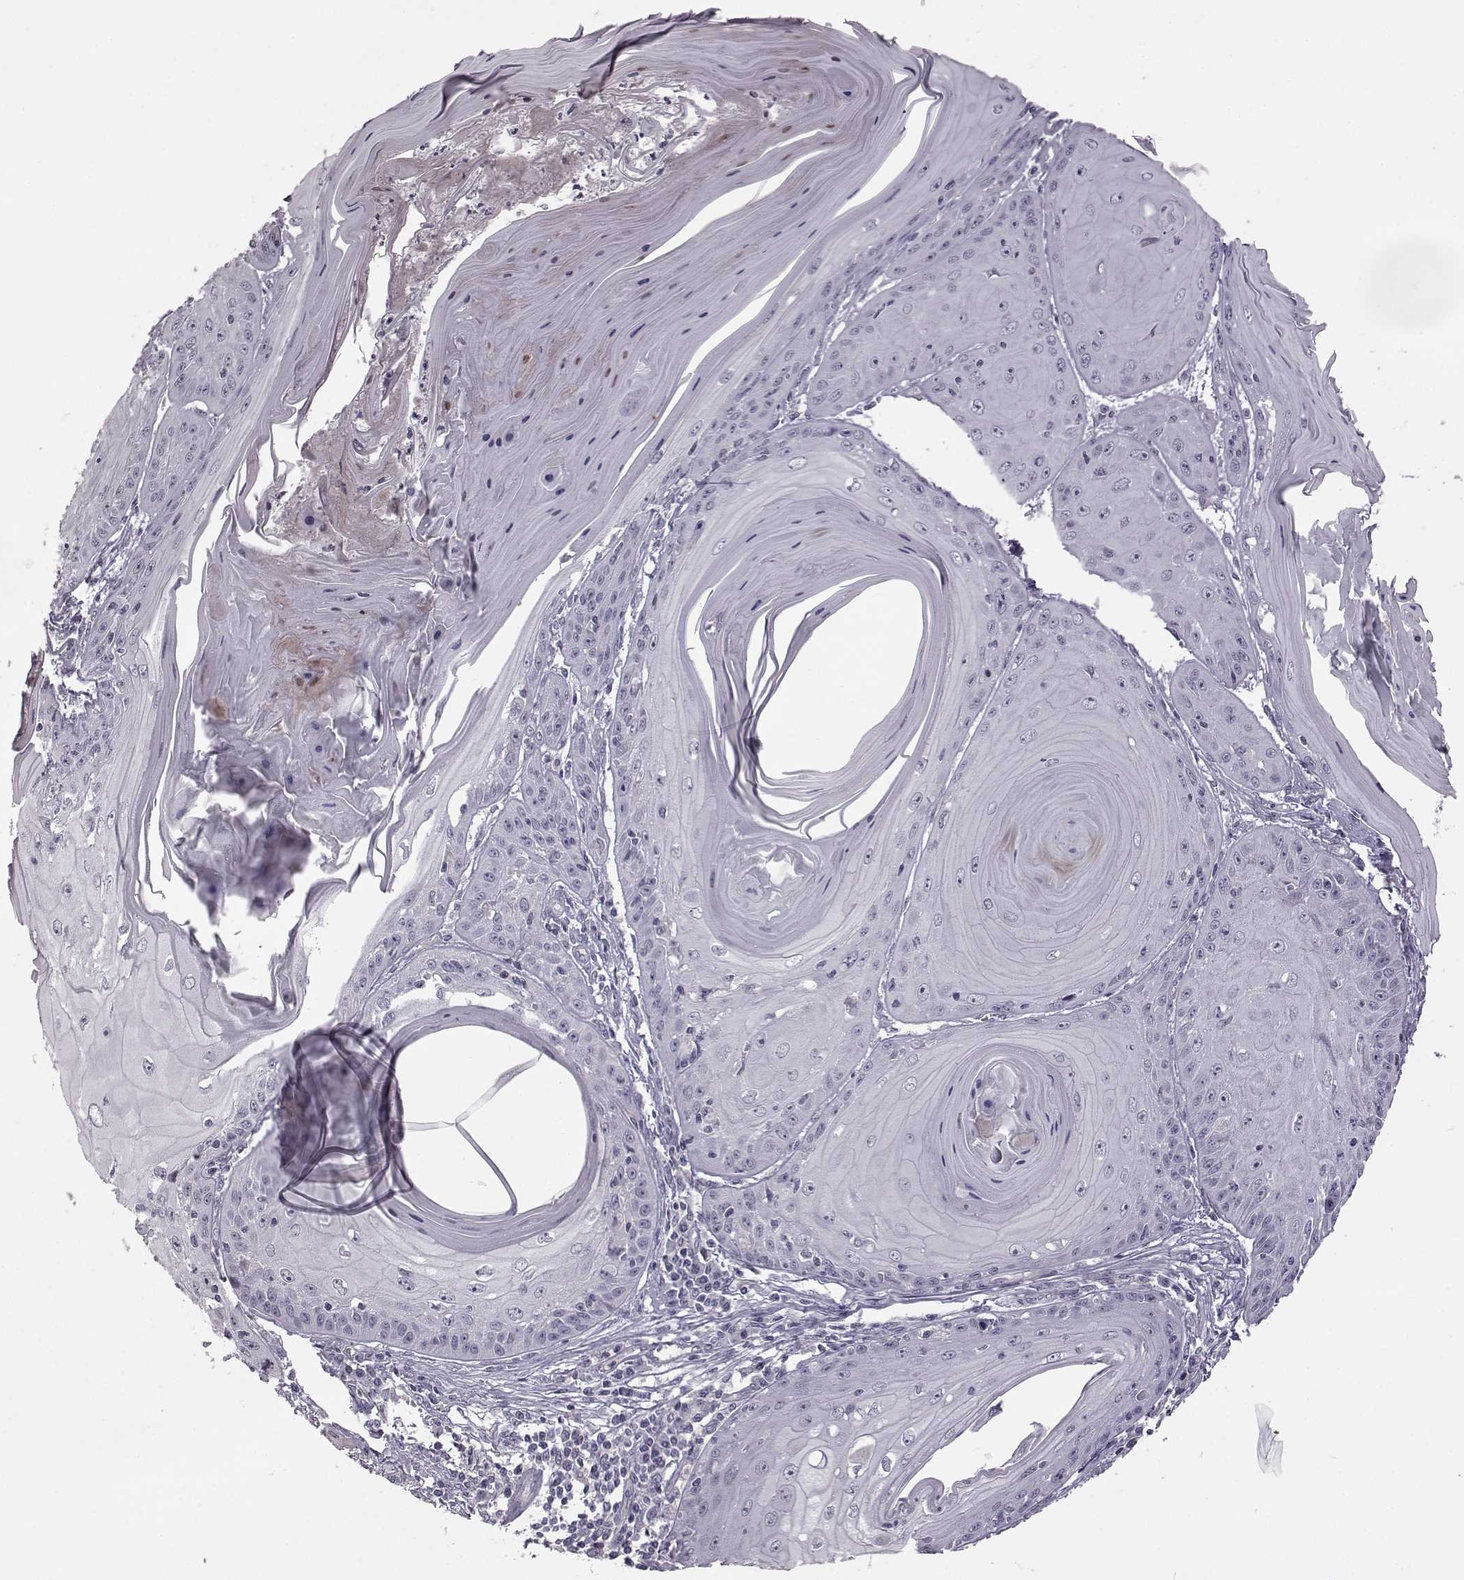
{"staining": {"intensity": "negative", "quantity": "none", "location": "none"}, "tissue": "skin cancer", "cell_type": "Tumor cells", "image_type": "cancer", "snomed": [{"axis": "morphology", "description": "Squamous cell carcinoma, NOS"}, {"axis": "topography", "description": "Skin"}, {"axis": "topography", "description": "Vulva"}], "caption": "This is an immunohistochemistry (IHC) photomicrograph of human skin squamous cell carcinoma. There is no positivity in tumor cells.", "gene": "GAL", "patient": {"sex": "female", "age": 85}}